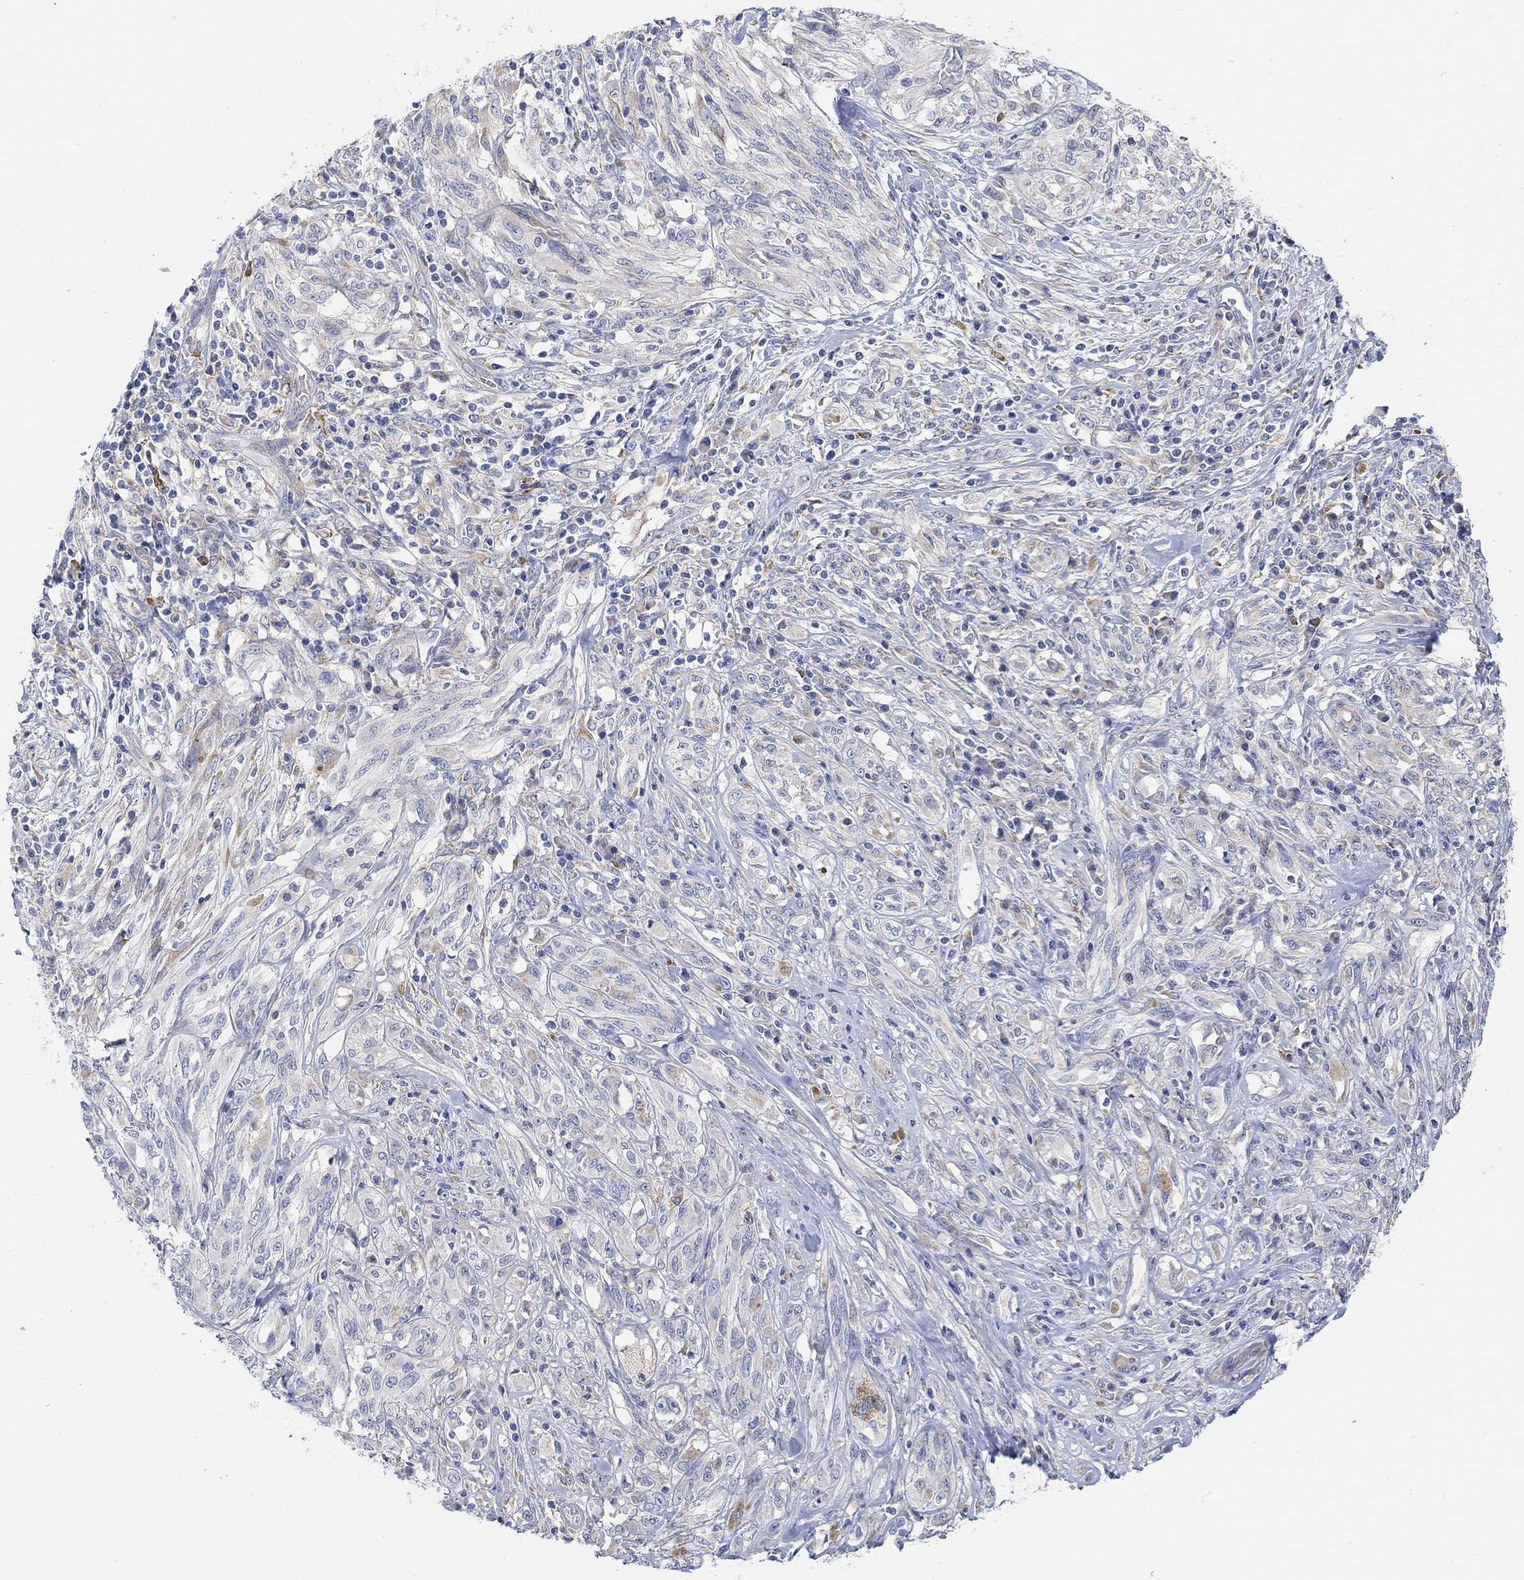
{"staining": {"intensity": "weak", "quantity": "<25%", "location": "cytoplasmic/membranous"}, "tissue": "melanoma", "cell_type": "Tumor cells", "image_type": "cancer", "snomed": [{"axis": "morphology", "description": "Malignant melanoma, NOS"}, {"axis": "topography", "description": "Skin"}], "caption": "High power microscopy histopathology image of an IHC micrograph of melanoma, revealing no significant expression in tumor cells.", "gene": "RGS1", "patient": {"sex": "female", "age": 91}}